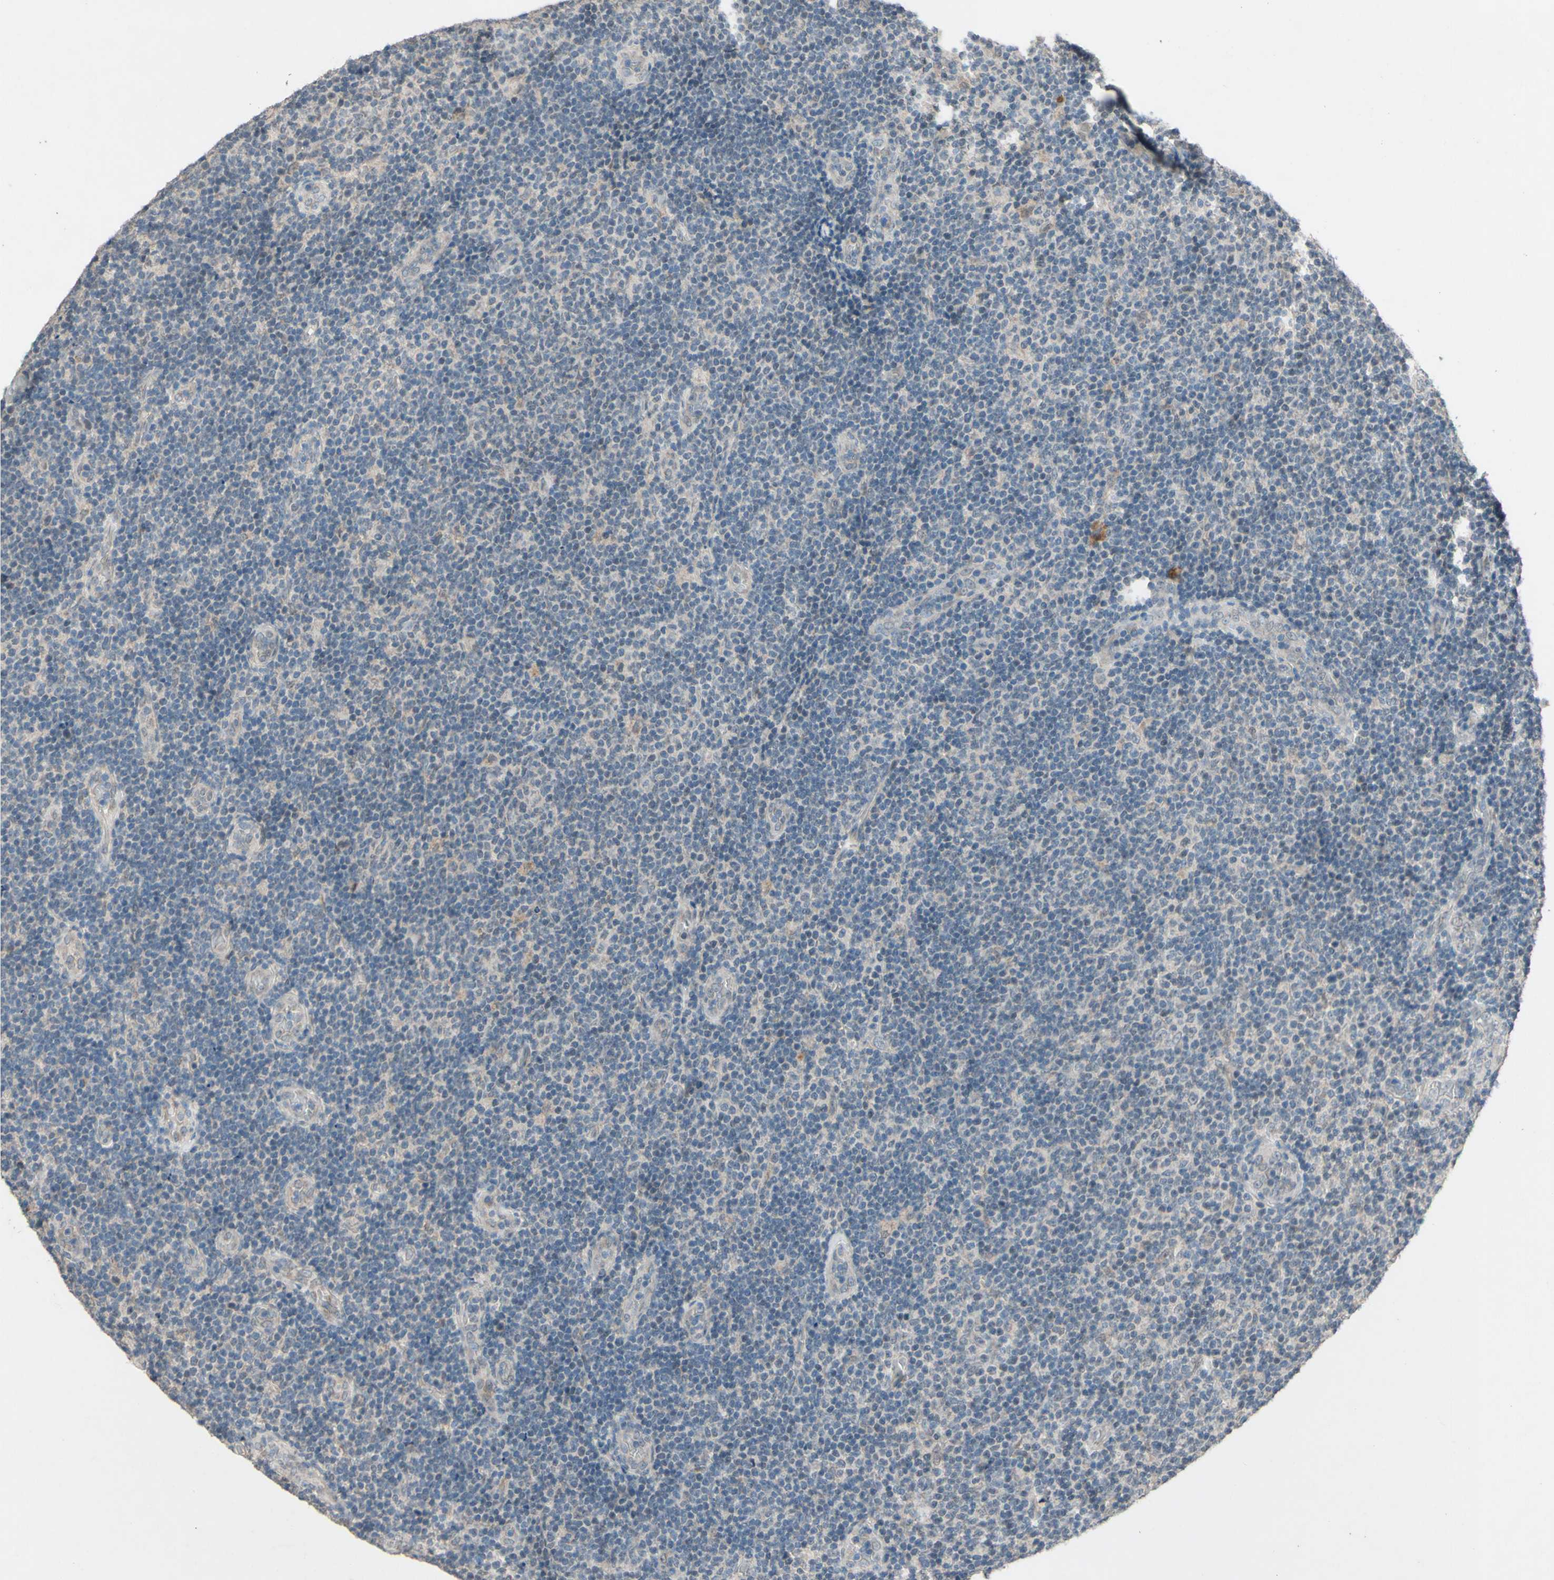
{"staining": {"intensity": "negative", "quantity": "none", "location": "none"}, "tissue": "lymphoma", "cell_type": "Tumor cells", "image_type": "cancer", "snomed": [{"axis": "morphology", "description": "Malignant lymphoma, non-Hodgkin's type, Low grade"}, {"axis": "topography", "description": "Lymph node"}], "caption": "Tumor cells are negative for protein expression in human malignant lymphoma, non-Hodgkin's type (low-grade). (Immunohistochemistry, brightfield microscopy, high magnification).", "gene": "CDCP1", "patient": {"sex": "male", "age": 83}}